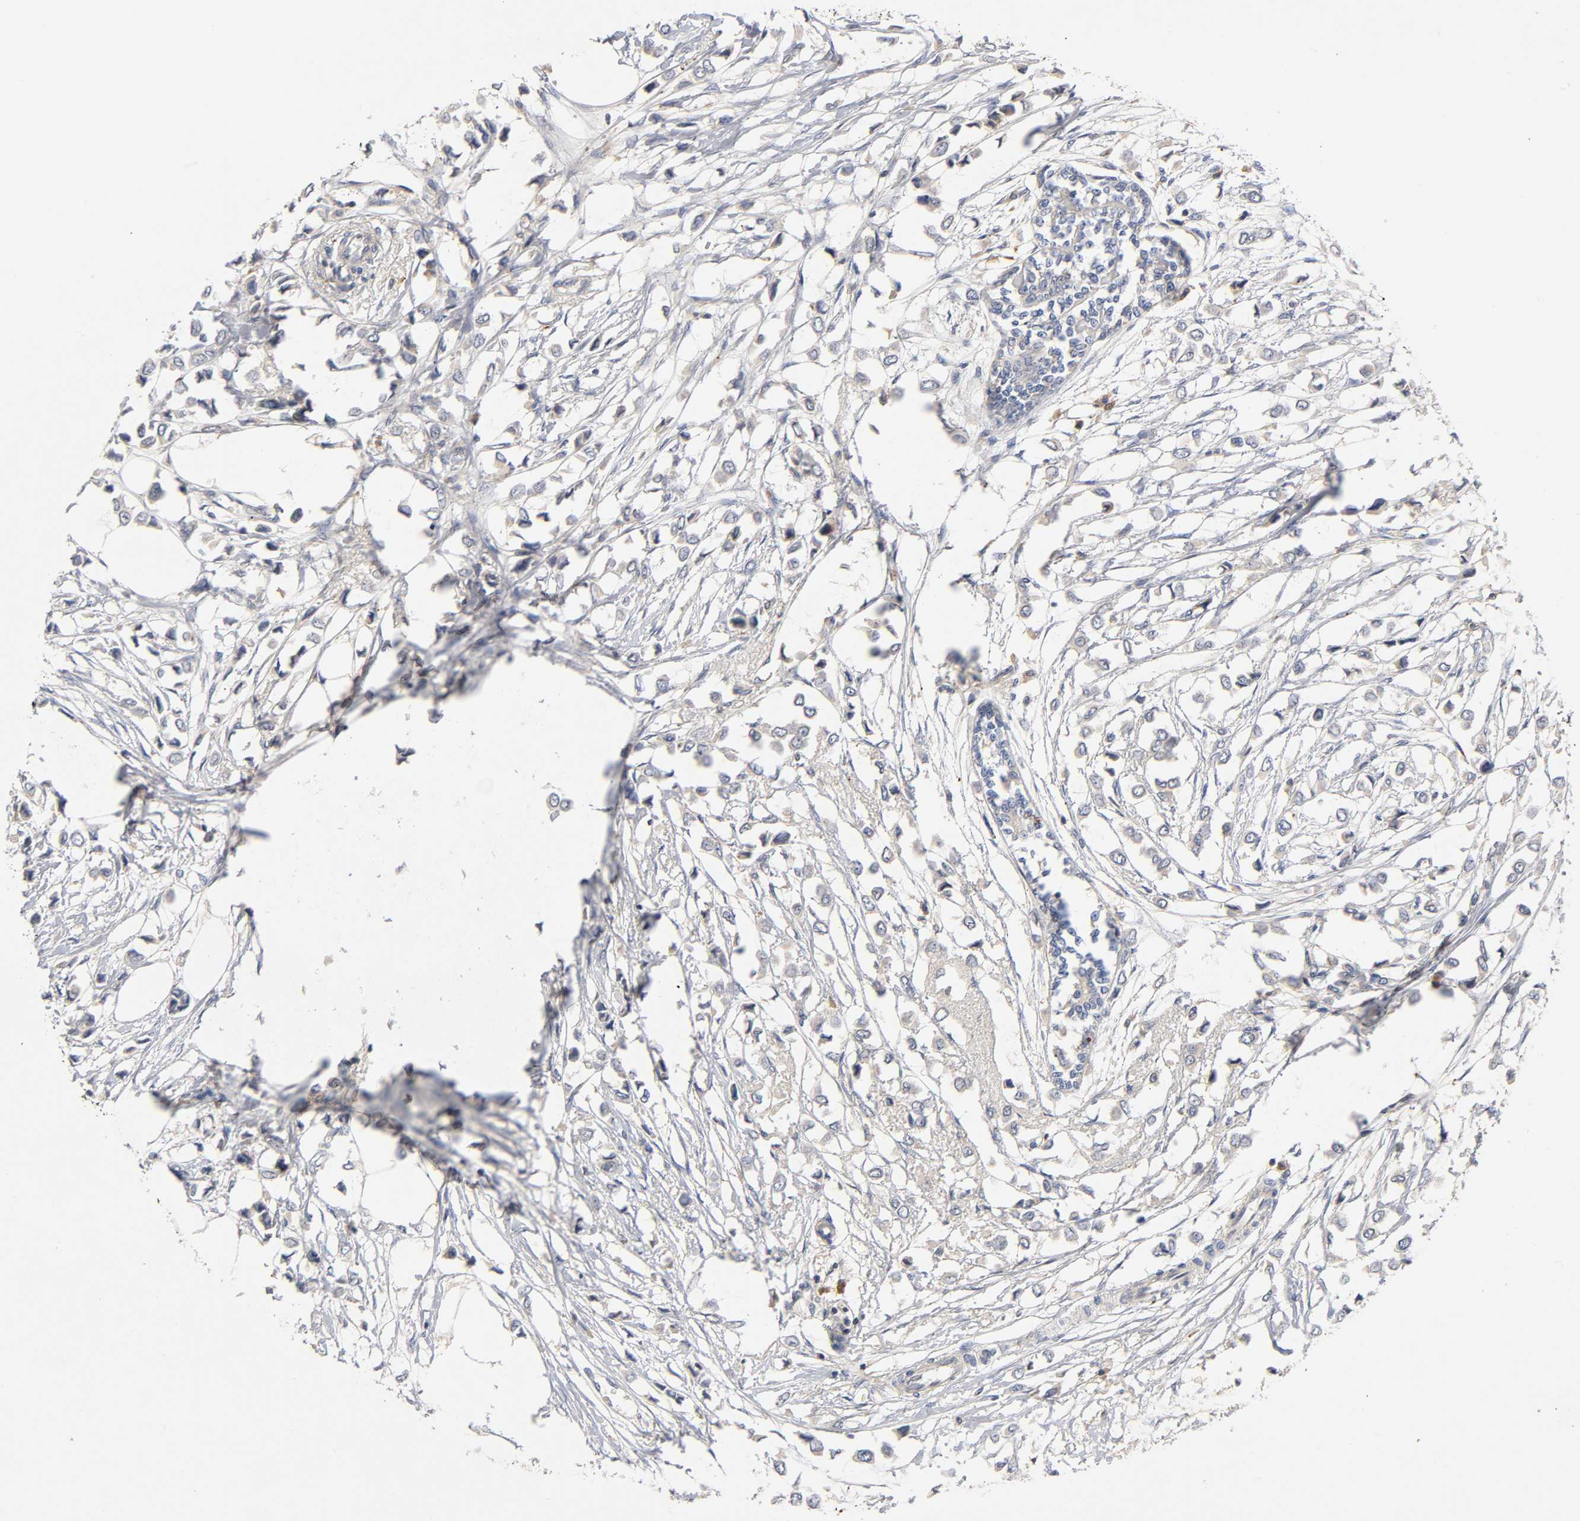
{"staining": {"intensity": "negative", "quantity": "none", "location": "none"}, "tissue": "breast cancer", "cell_type": "Tumor cells", "image_type": "cancer", "snomed": [{"axis": "morphology", "description": "Lobular carcinoma"}, {"axis": "topography", "description": "Breast"}], "caption": "This is a micrograph of IHC staining of breast lobular carcinoma, which shows no expression in tumor cells.", "gene": "RHOA", "patient": {"sex": "female", "age": 51}}